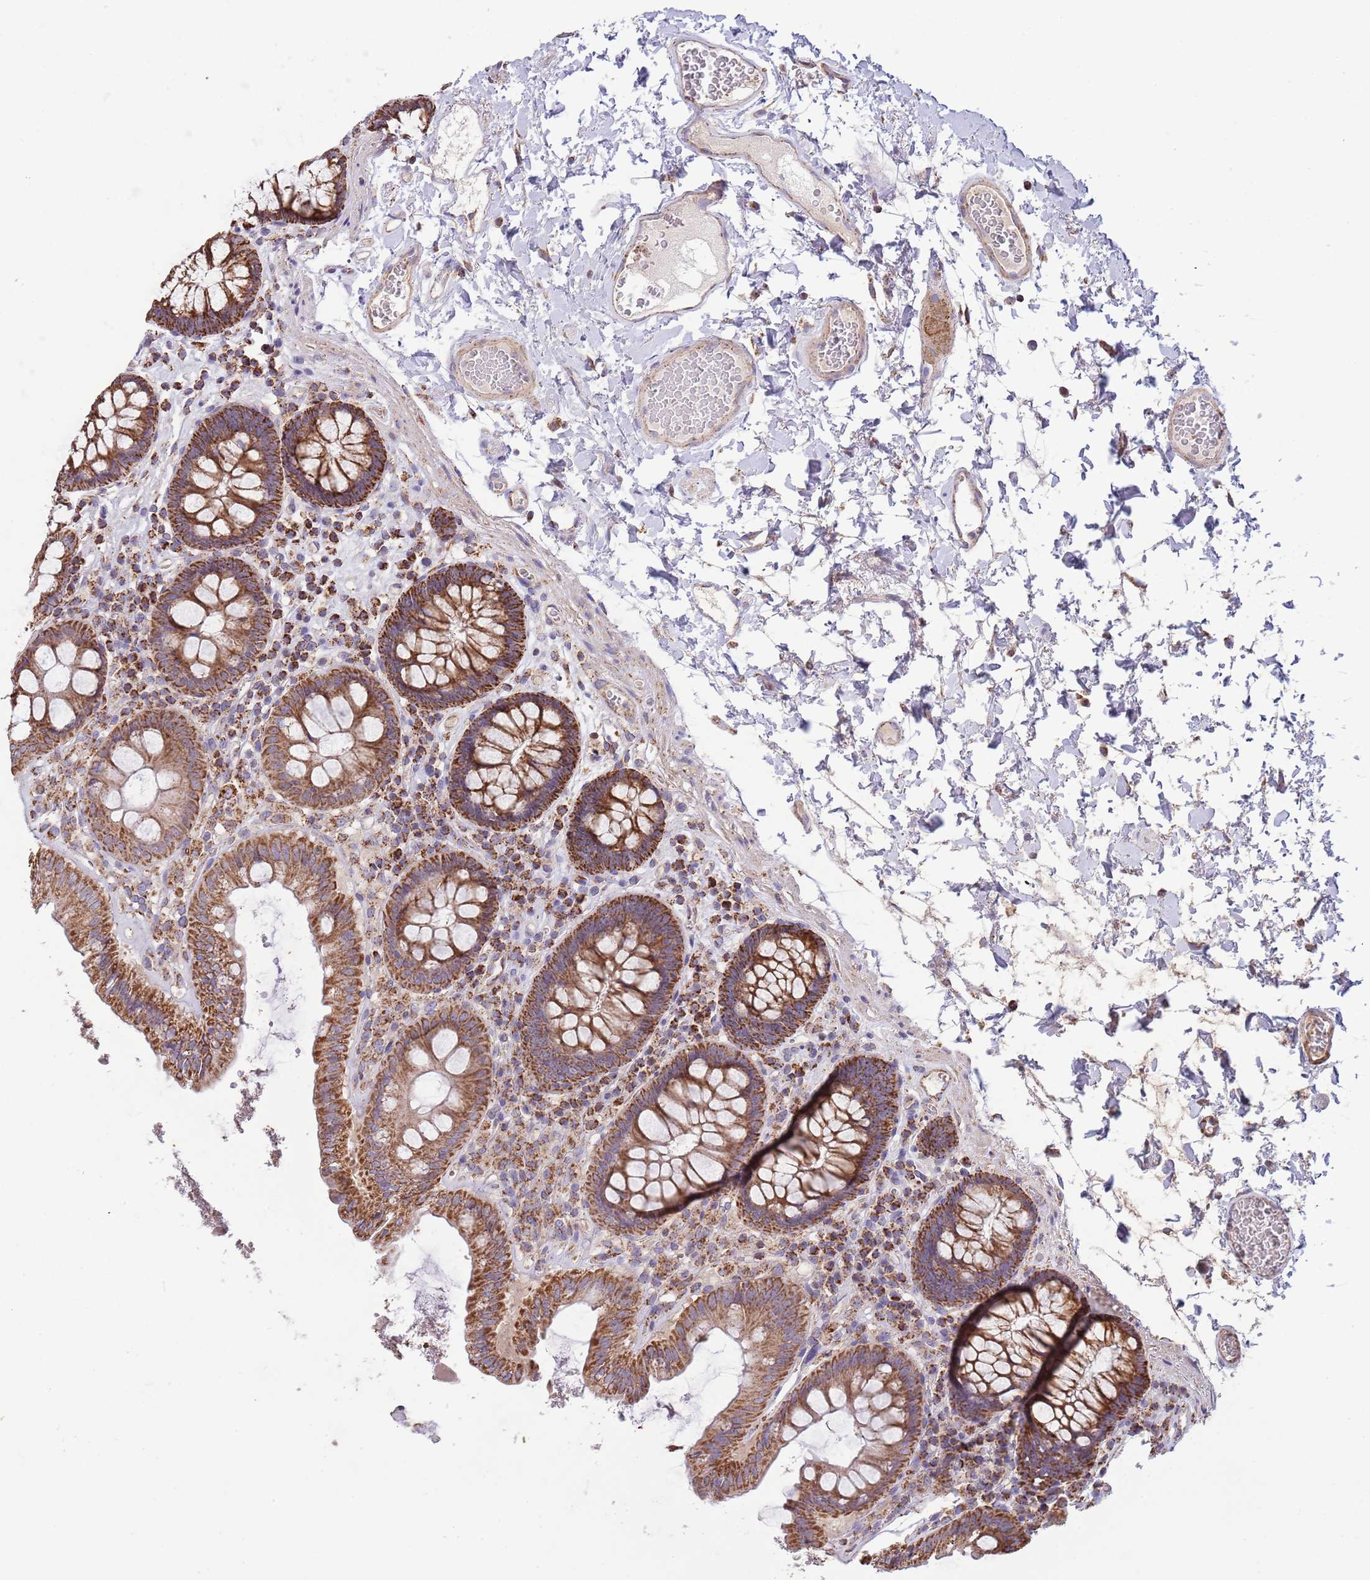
{"staining": {"intensity": "moderate", "quantity": ">75%", "location": "cytoplasmic/membranous"}, "tissue": "colon", "cell_type": "Endothelial cells", "image_type": "normal", "snomed": [{"axis": "morphology", "description": "Normal tissue, NOS"}, {"axis": "topography", "description": "Colon"}], "caption": "Unremarkable colon reveals moderate cytoplasmic/membranous staining in about >75% of endothelial cells, visualized by immunohistochemistry. The staining is performed using DAB brown chromogen to label protein expression. The nuclei are counter-stained blue using hematoxylin.", "gene": "VPS16", "patient": {"sex": "male", "age": 84}}